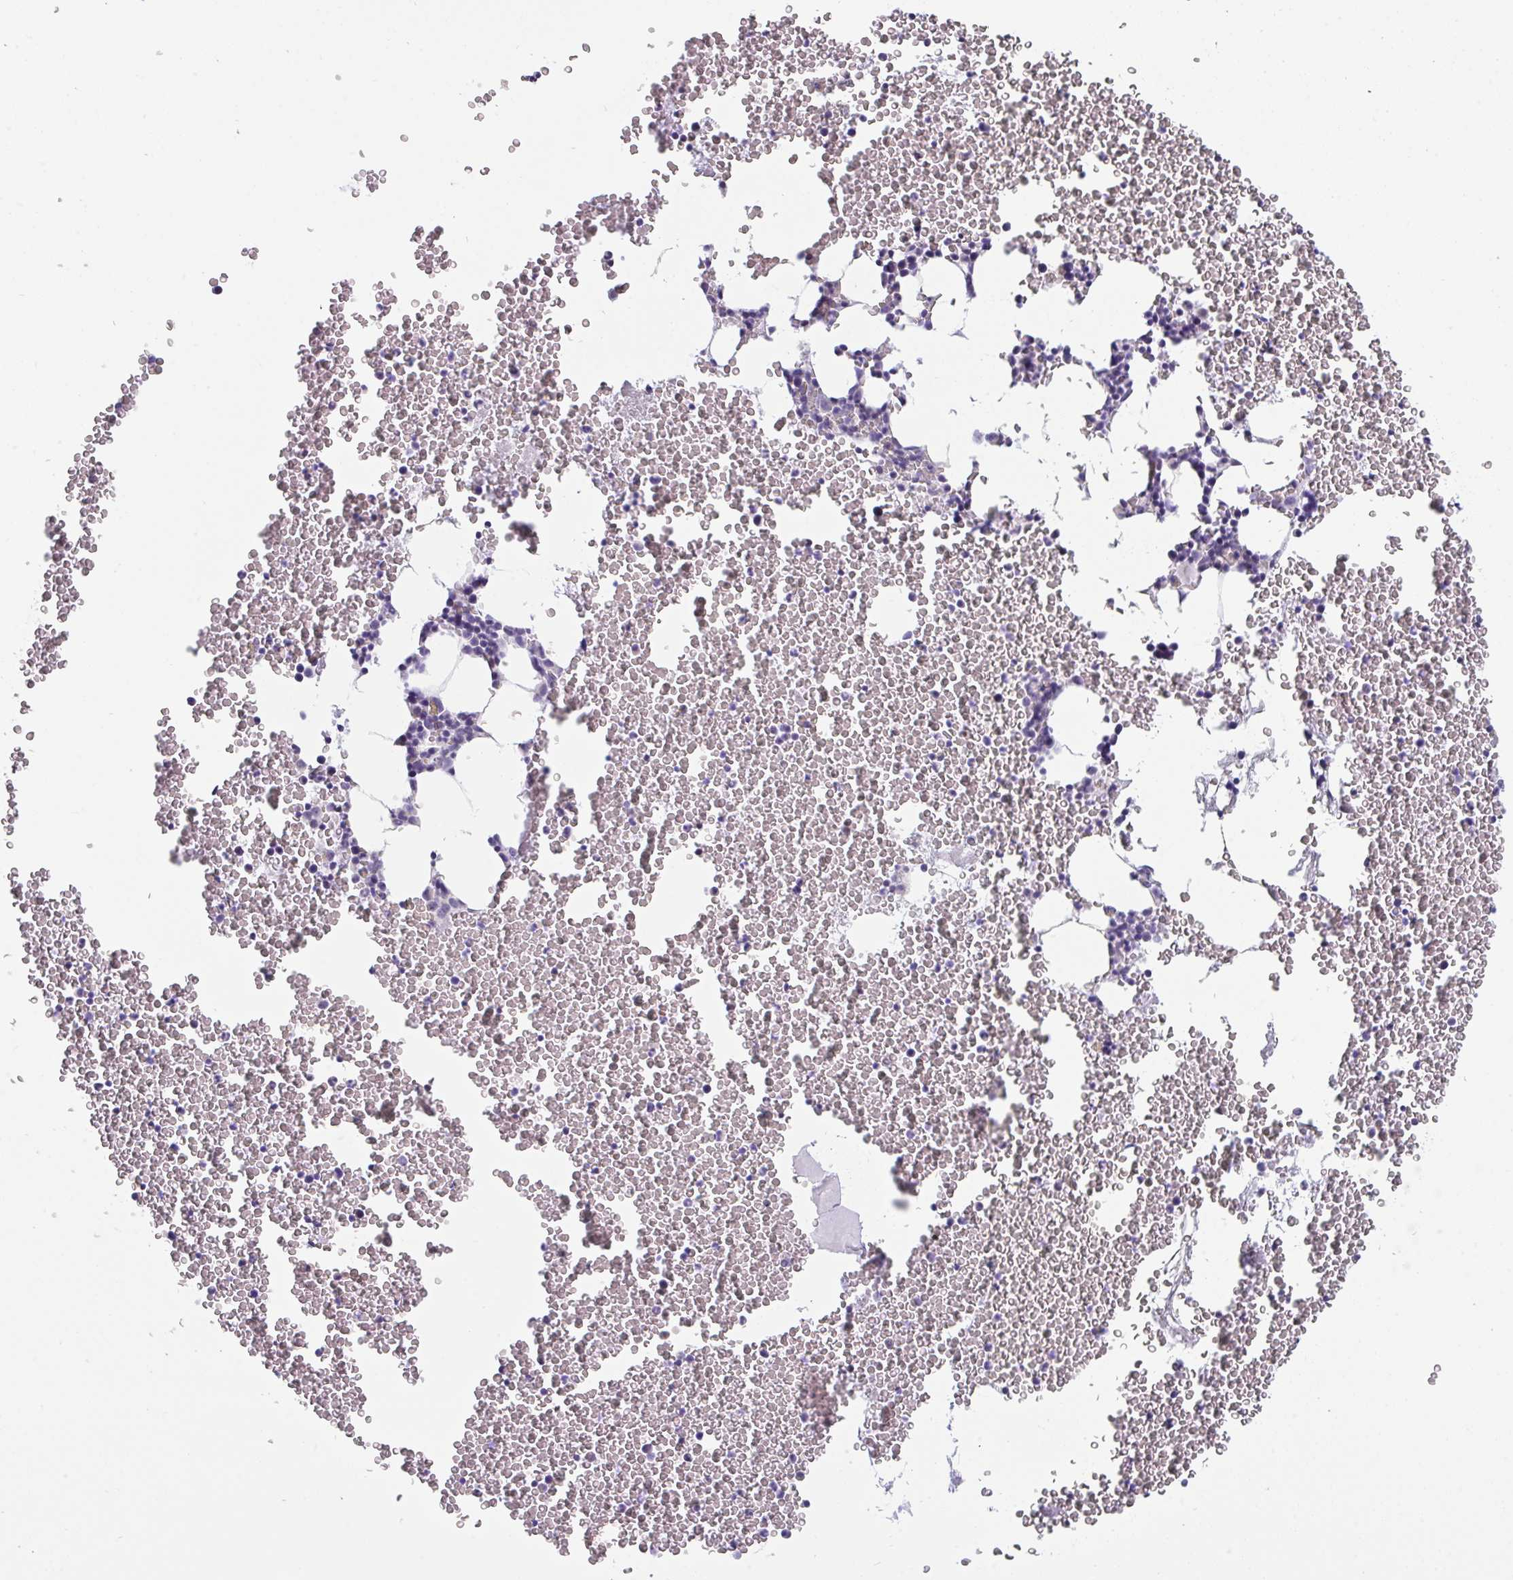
{"staining": {"intensity": "negative", "quantity": "none", "location": "none"}, "tissue": "bone marrow", "cell_type": "Hematopoietic cells", "image_type": "normal", "snomed": [{"axis": "morphology", "description": "Normal tissue, NOS"}, {"axis": "topography", "description": "Bone marrow"}], "caption": "High power microscopy image of an immunohistochemistry (IHC) micrograph of normal bone marrow, revealing no significant positivity in hematopoietic cells.", "gene": "BMAL2", "patient": {"sex": "female", "age": 26}}